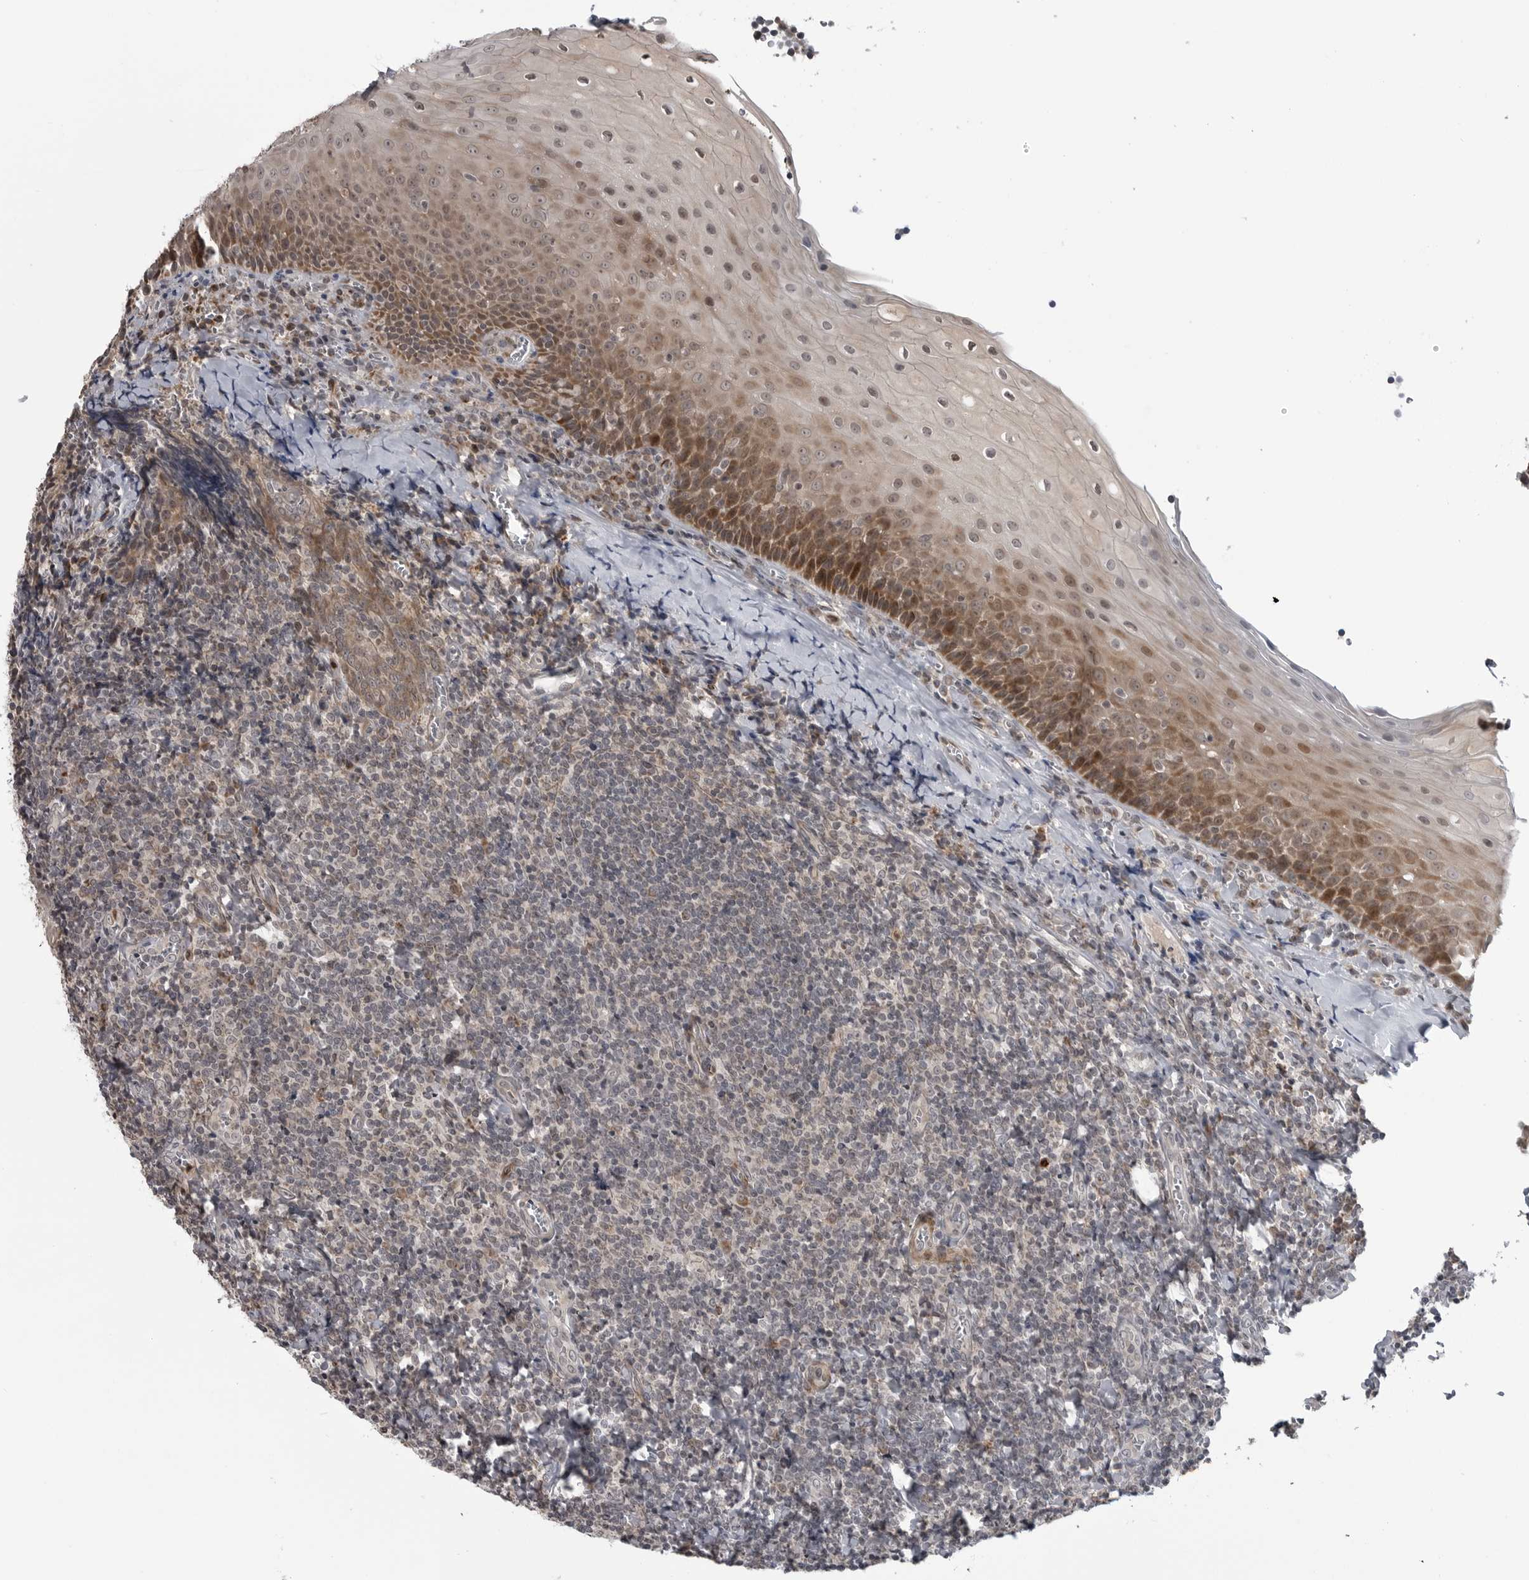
{"staining": {"intensity": "weak", "quantity": ">75%", "location": "cytoplasmic/membranous,nuclear"}, "tissue": "tonsil", "cell_type": "Germinal center cells", "image_type": "normal", "snomed": [{"axis": "morphology", "description": "Normal tissue, NOS"}, {"axis": "topography", "description": "Tonsil"}], "caption": "A high-resolution photomicrograph shows IHC staining of normal tonsil, which reveals weak cytoplasmic/membranous,nuclear expression in about >75% of germinal center cells.", "gene": "FAAP100", "patient": {"sex": "male", "age": 27}}